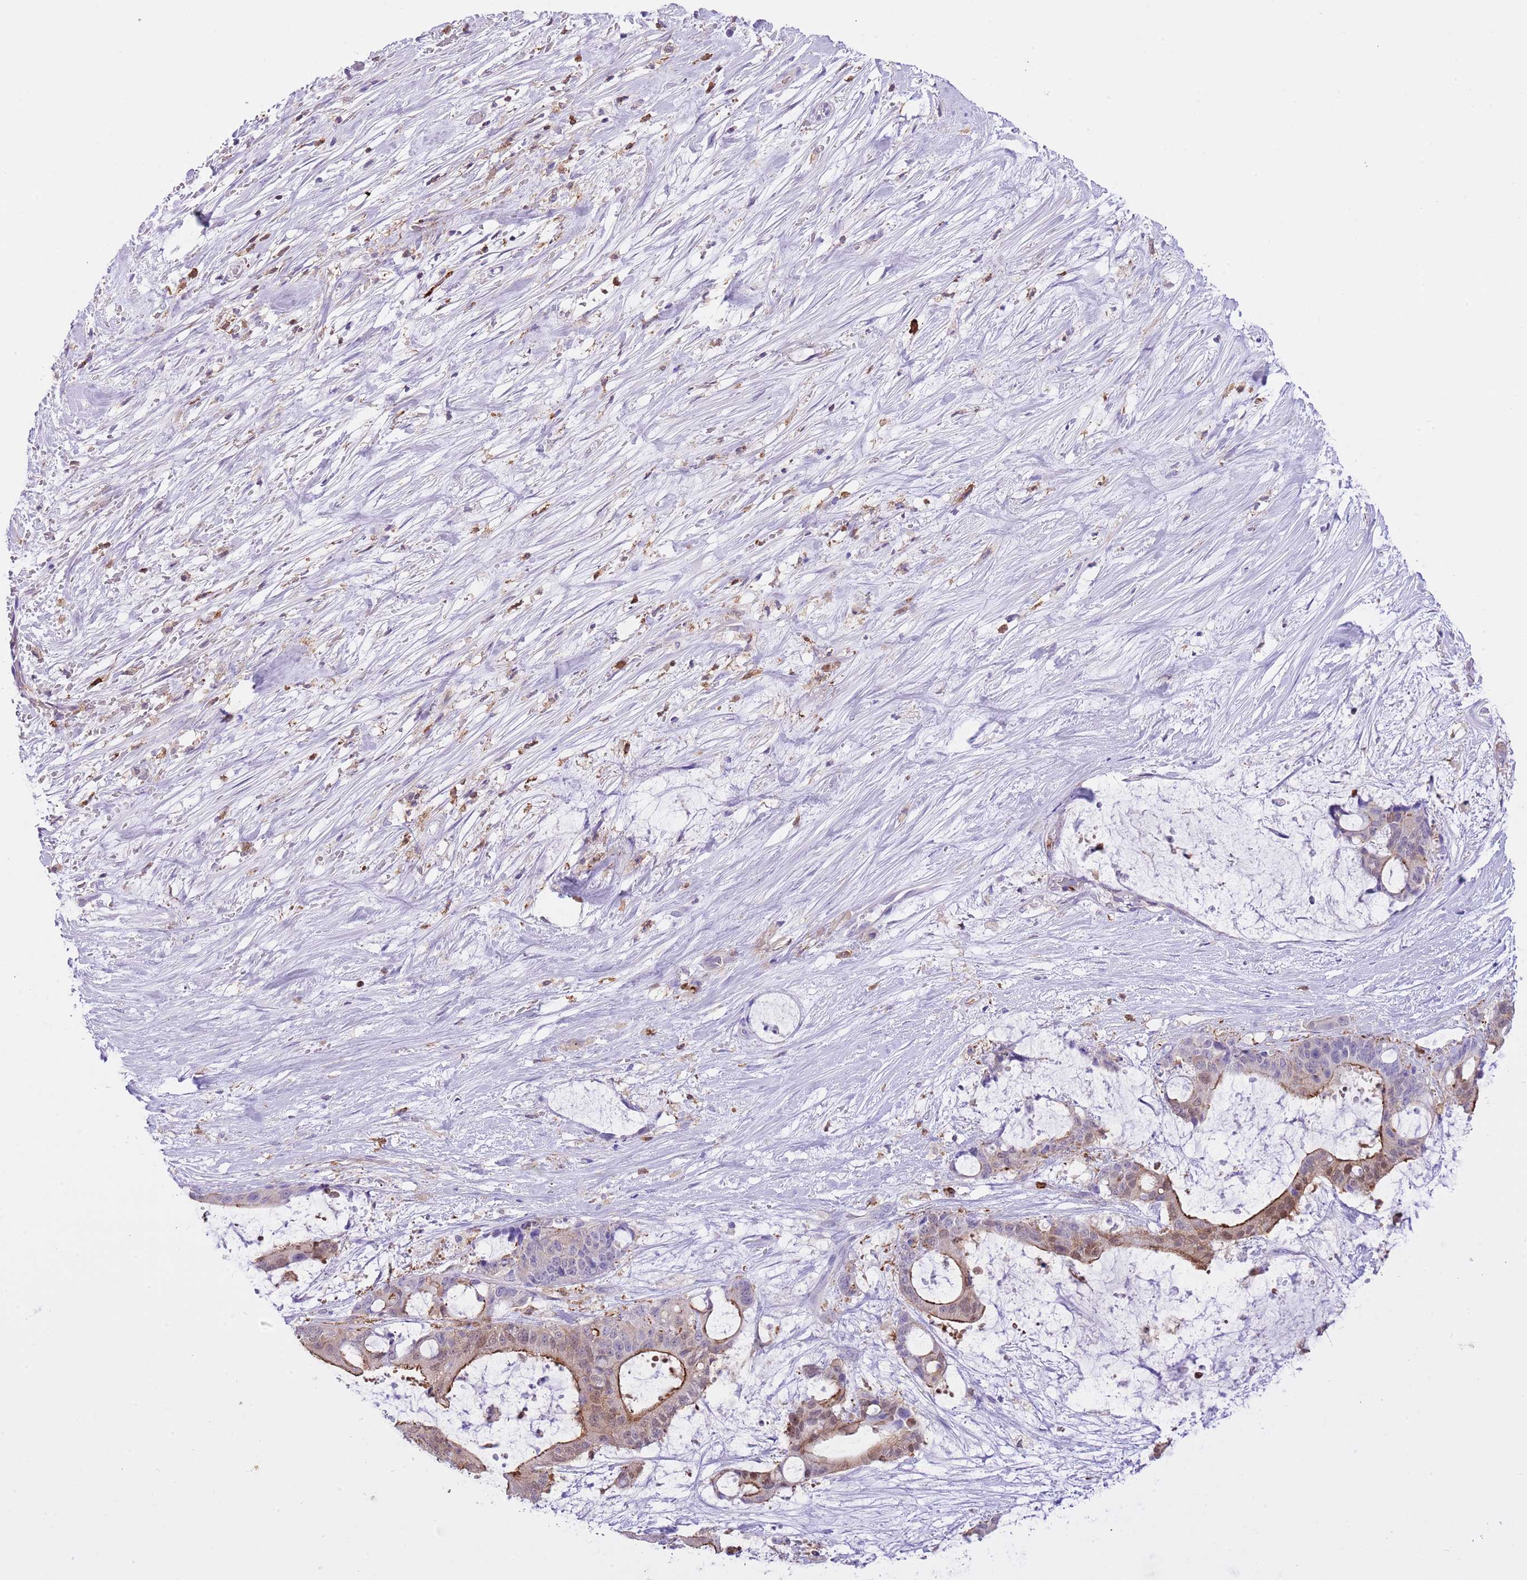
{"staining": {"intensity": "moderate", "quantity": "25%-75%", "location": "cytoplasmic/membranous"}, "tissue": "liver cancer", "cell_type": "Tumor cells", "image_type": "cancer", "snomed": [{"axis": "morphology", "description": "Normal tissue, NOS"}, {"axis": "morphology", "description": "Cholangiocarcinoma"}, {"axis": "topography", "description": "Liver"}, {"axis": "topography", "description": "Peripheral nerve tissue"}], "caption": "Human liver cancer stained with a protein marker shows moderate staining in tumor cells.", "gene": "EFHD2", "patient": {"sex": "female", "age": 73}}